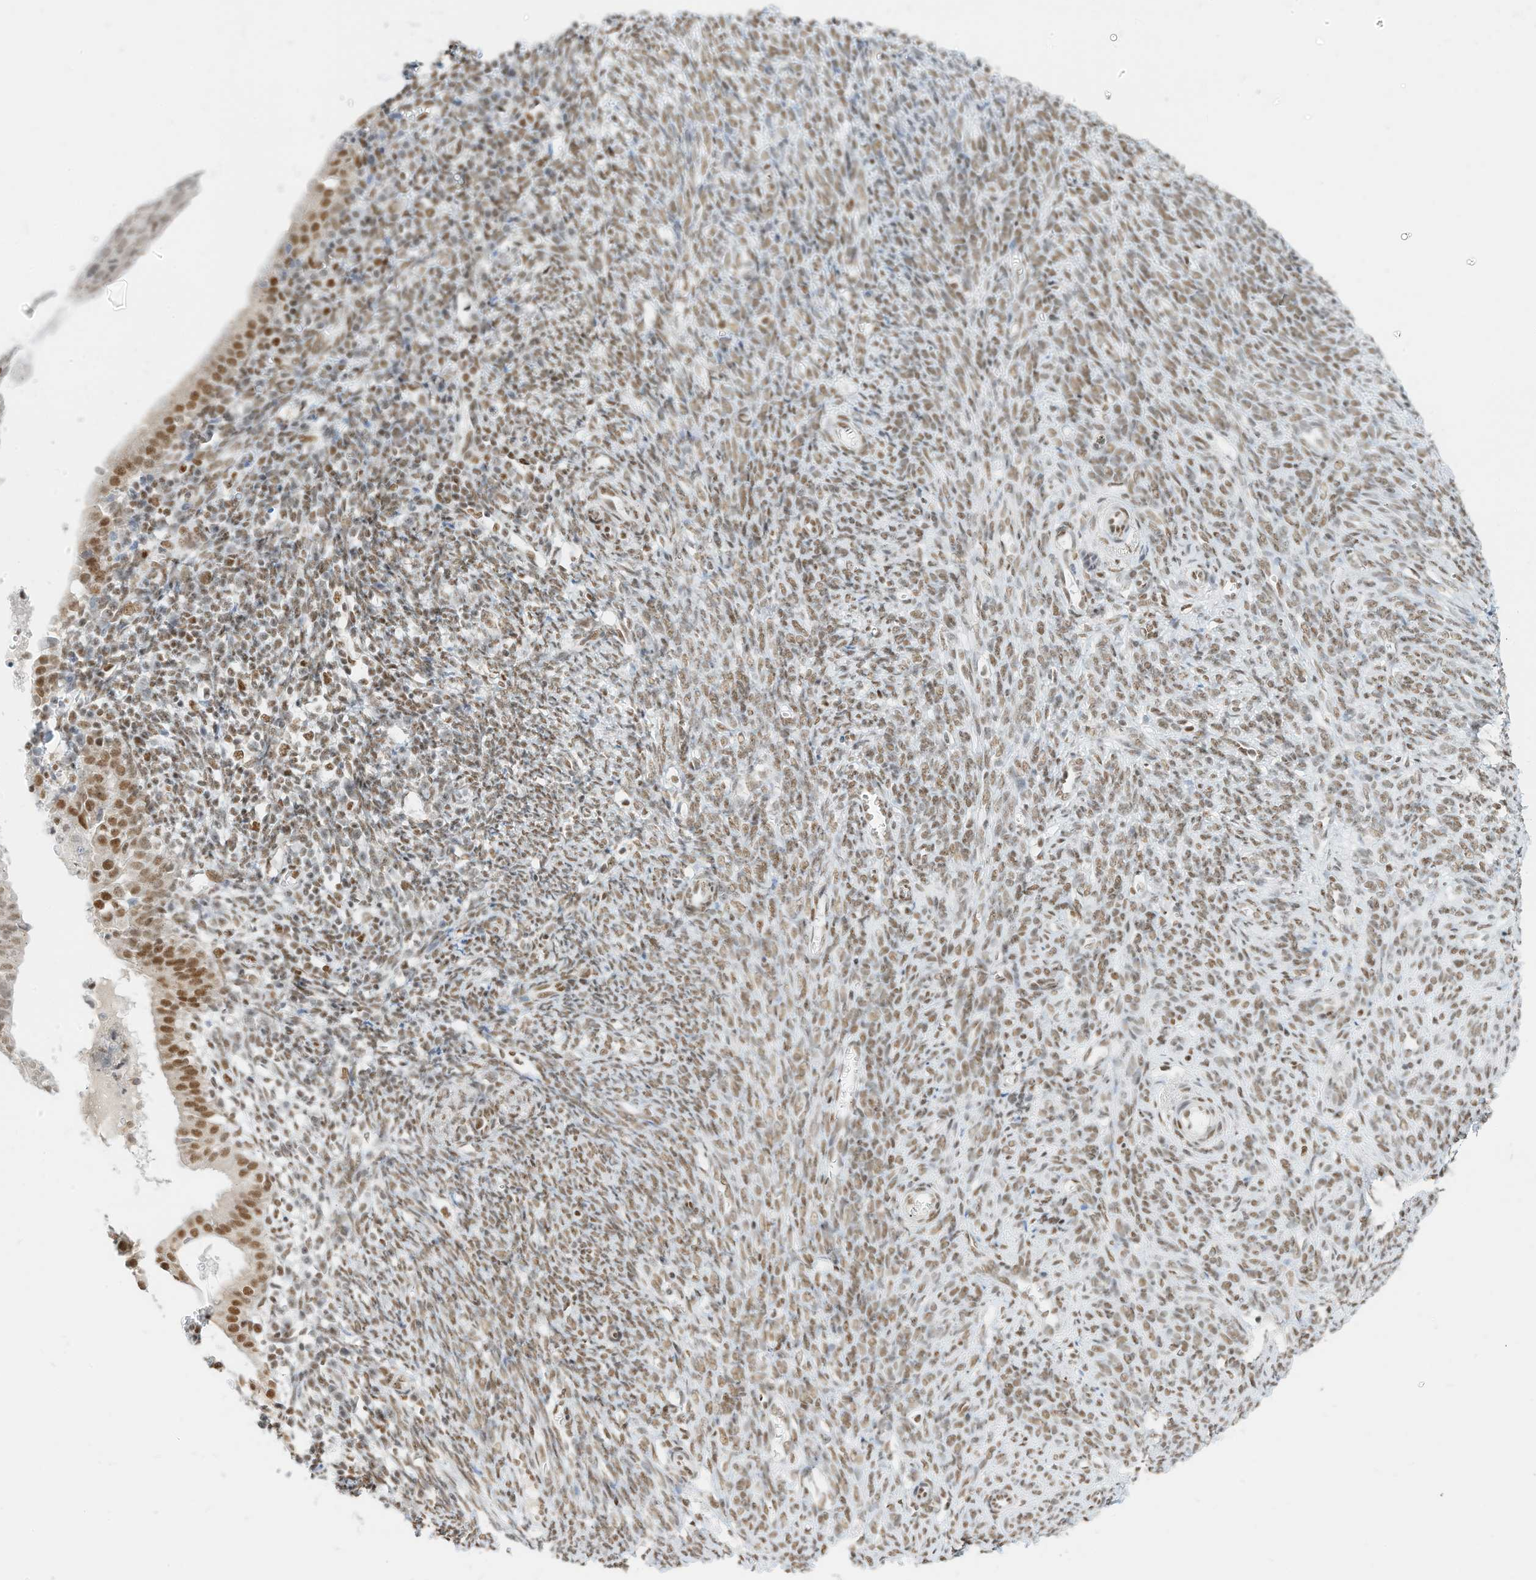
{"staining": {"intensity": "moderate", "quantity": ">75%", "location": "nuclear"}, "tissue": "endometrial cancer", "cell_type": "Tumor cells", "image_type": "cancer", "snomed": [{"axis": "morphology", "description": "Adenocarcinoma, NOS"}, {"axis": "topography", "description": "Uterus"}], "caption": "Protein staining shows moderate nuclear expression in about >75% of tumor cells in endometrial adenocarcinoma.", "gene": "SMARCA2", "patient": {"sex": "female", "age": 77}}